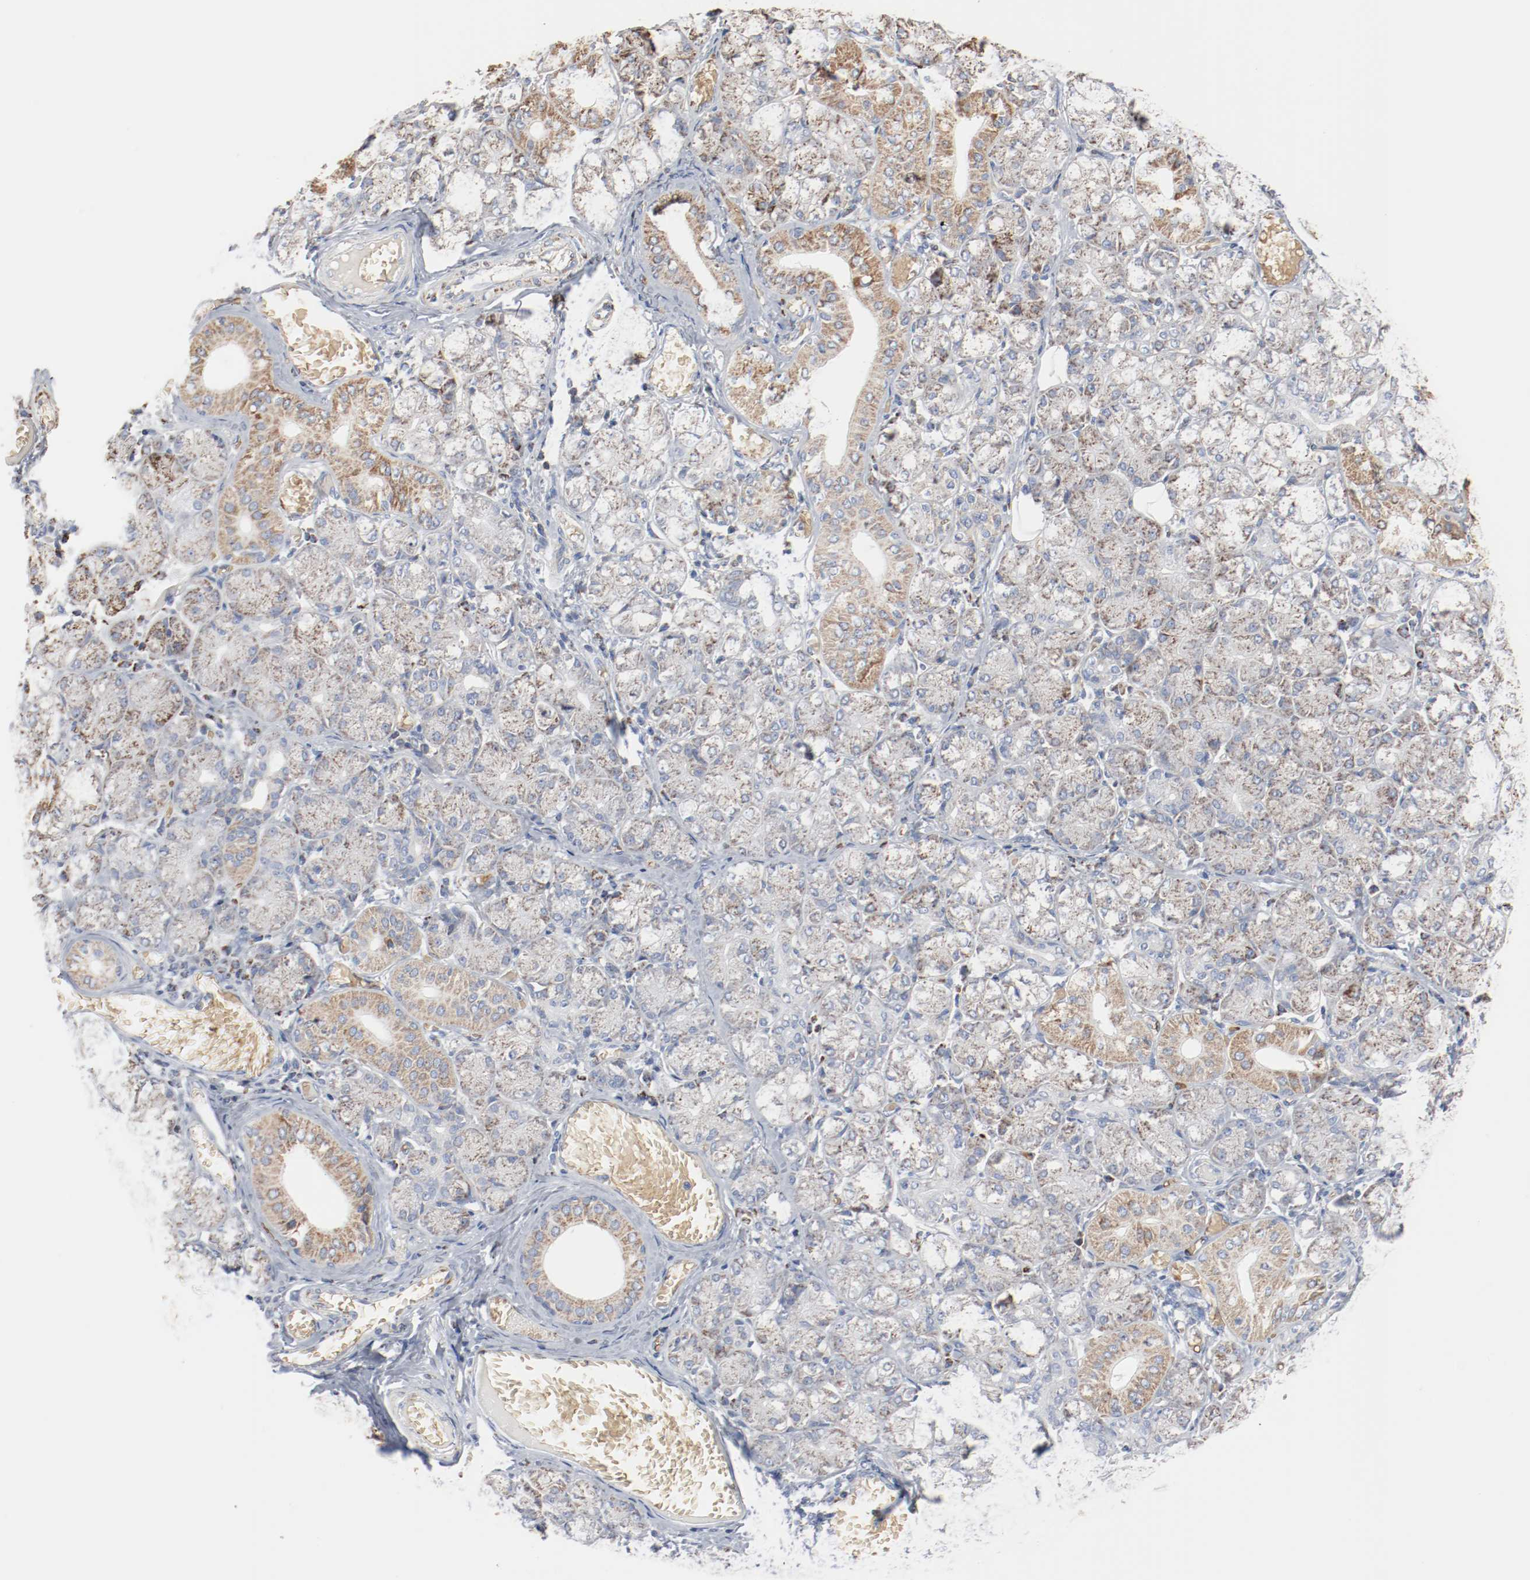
{"staining": {"intensity": "moderate", "quantity": ">75%", "location": "cytoplasmic/membranous"}, "tissue": "salivary gland", "cell_type": "Glandular cells", "image_type": "normal", "snomed": [{"axis": "morphology", "description": "Normal tissue, NOS"}, {"axis": "topography", "description": "Salivary gland"}], "caption": "Immunohistochemistry (IHC) of benign human salivary gland displays medium levels of moderate cytoplasmic/membranous staining in about >75% of glandular cells.", "gene": "NDUFB8", "patient": {"sex": "female", "age": 24}}